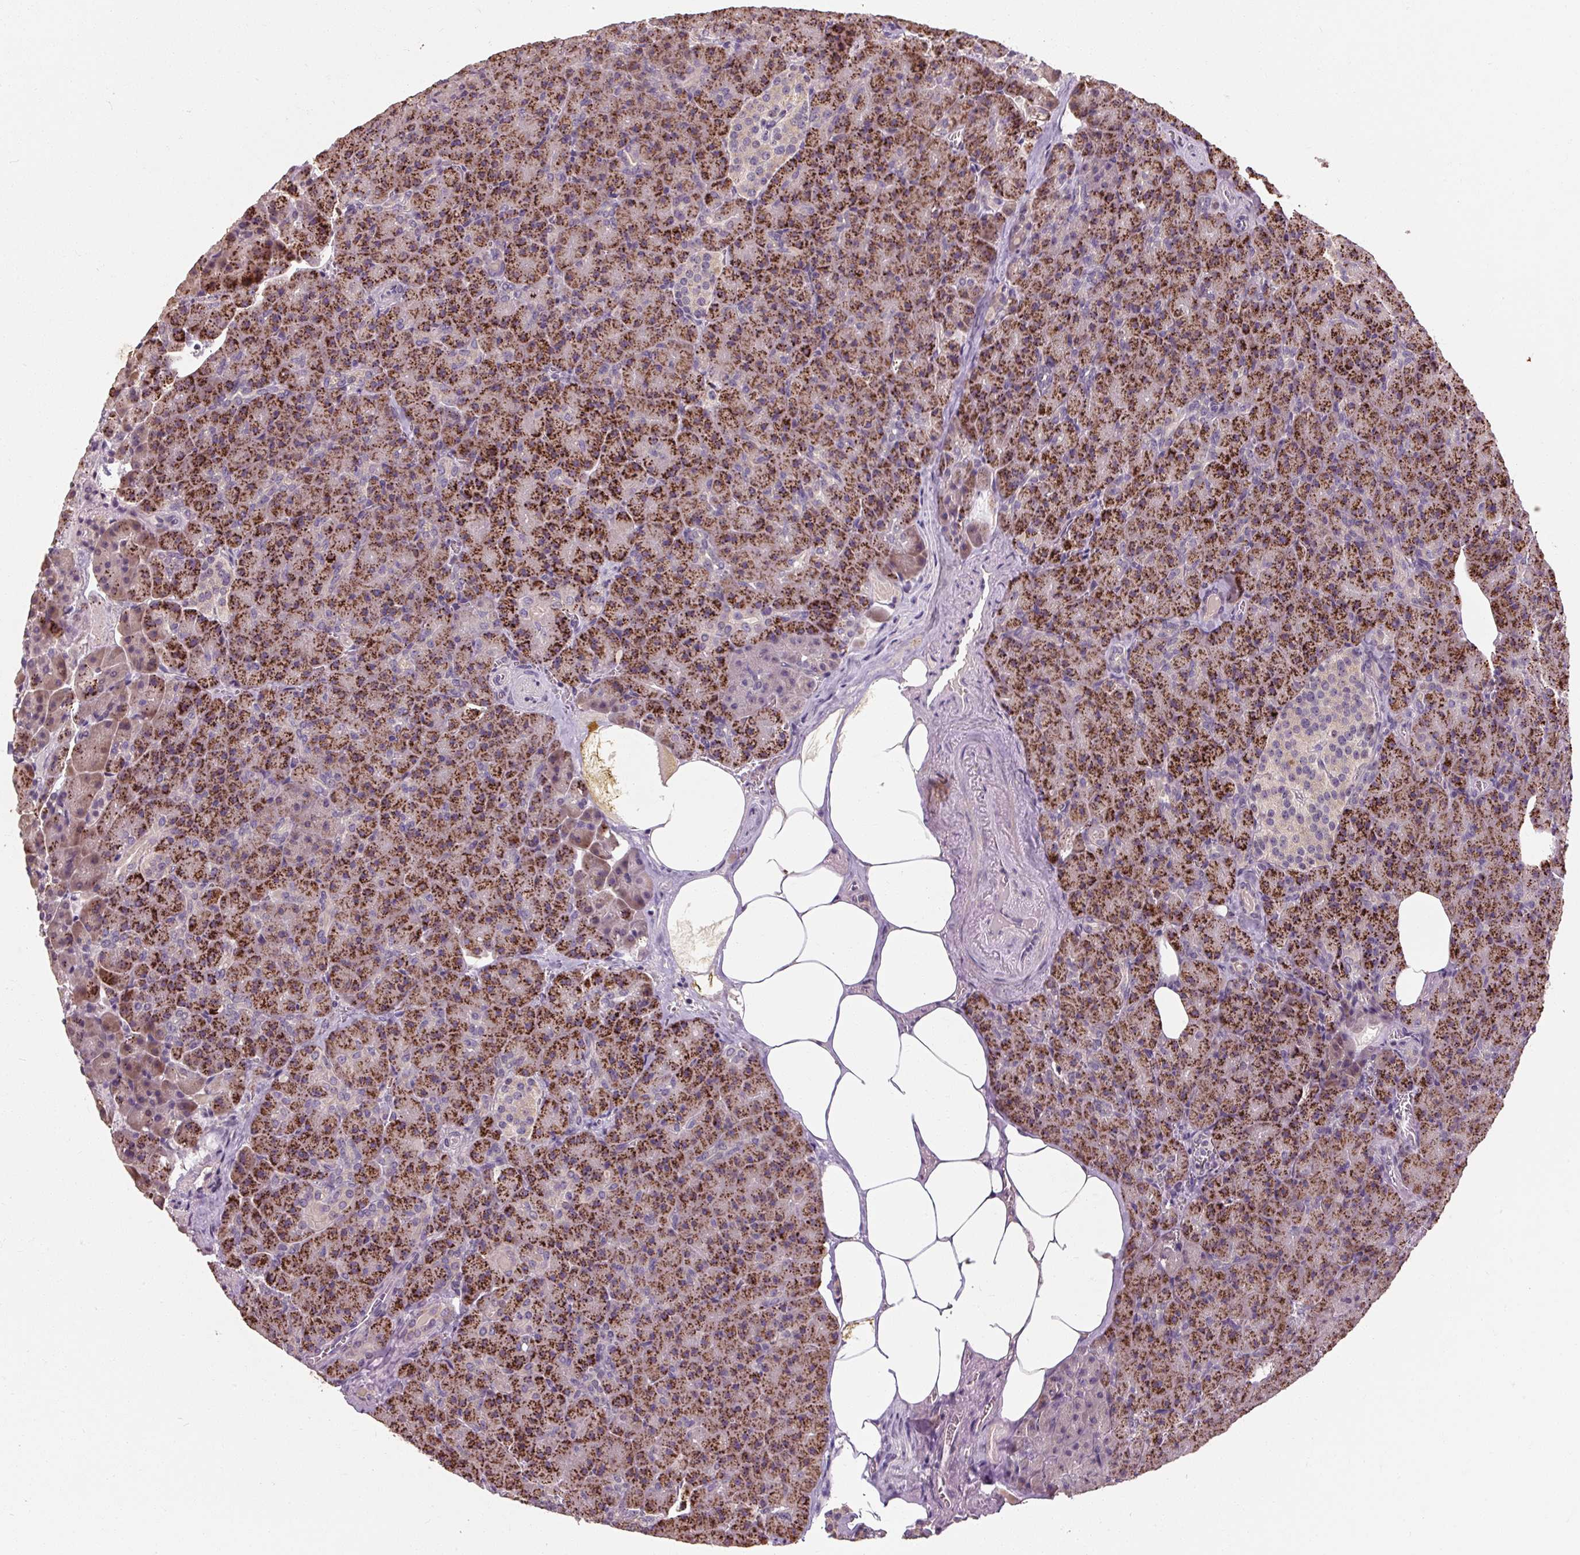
{"staining": {"intensity": "strong", "quantity": "25%-75%", "location": "cytoplasmic/membranous"}, "tissue": "pancreas", "cell_type": "Exocrine glandular cells", "image_type": "normal", "snomed": [{"axis": "morphology", "description": "Normal tissue, NOS"}, {"axis": "topography", "description": "Pancreas"}], "caption": "Unremarkable pancreas reveals strong cytoplasmic/membranous expression in approximately 25%-75% of exocrine glandular cells, visualized by immunohistochemistry.", "gene": "CFAP65", "patient": {"sex": "female", "age": 74}}